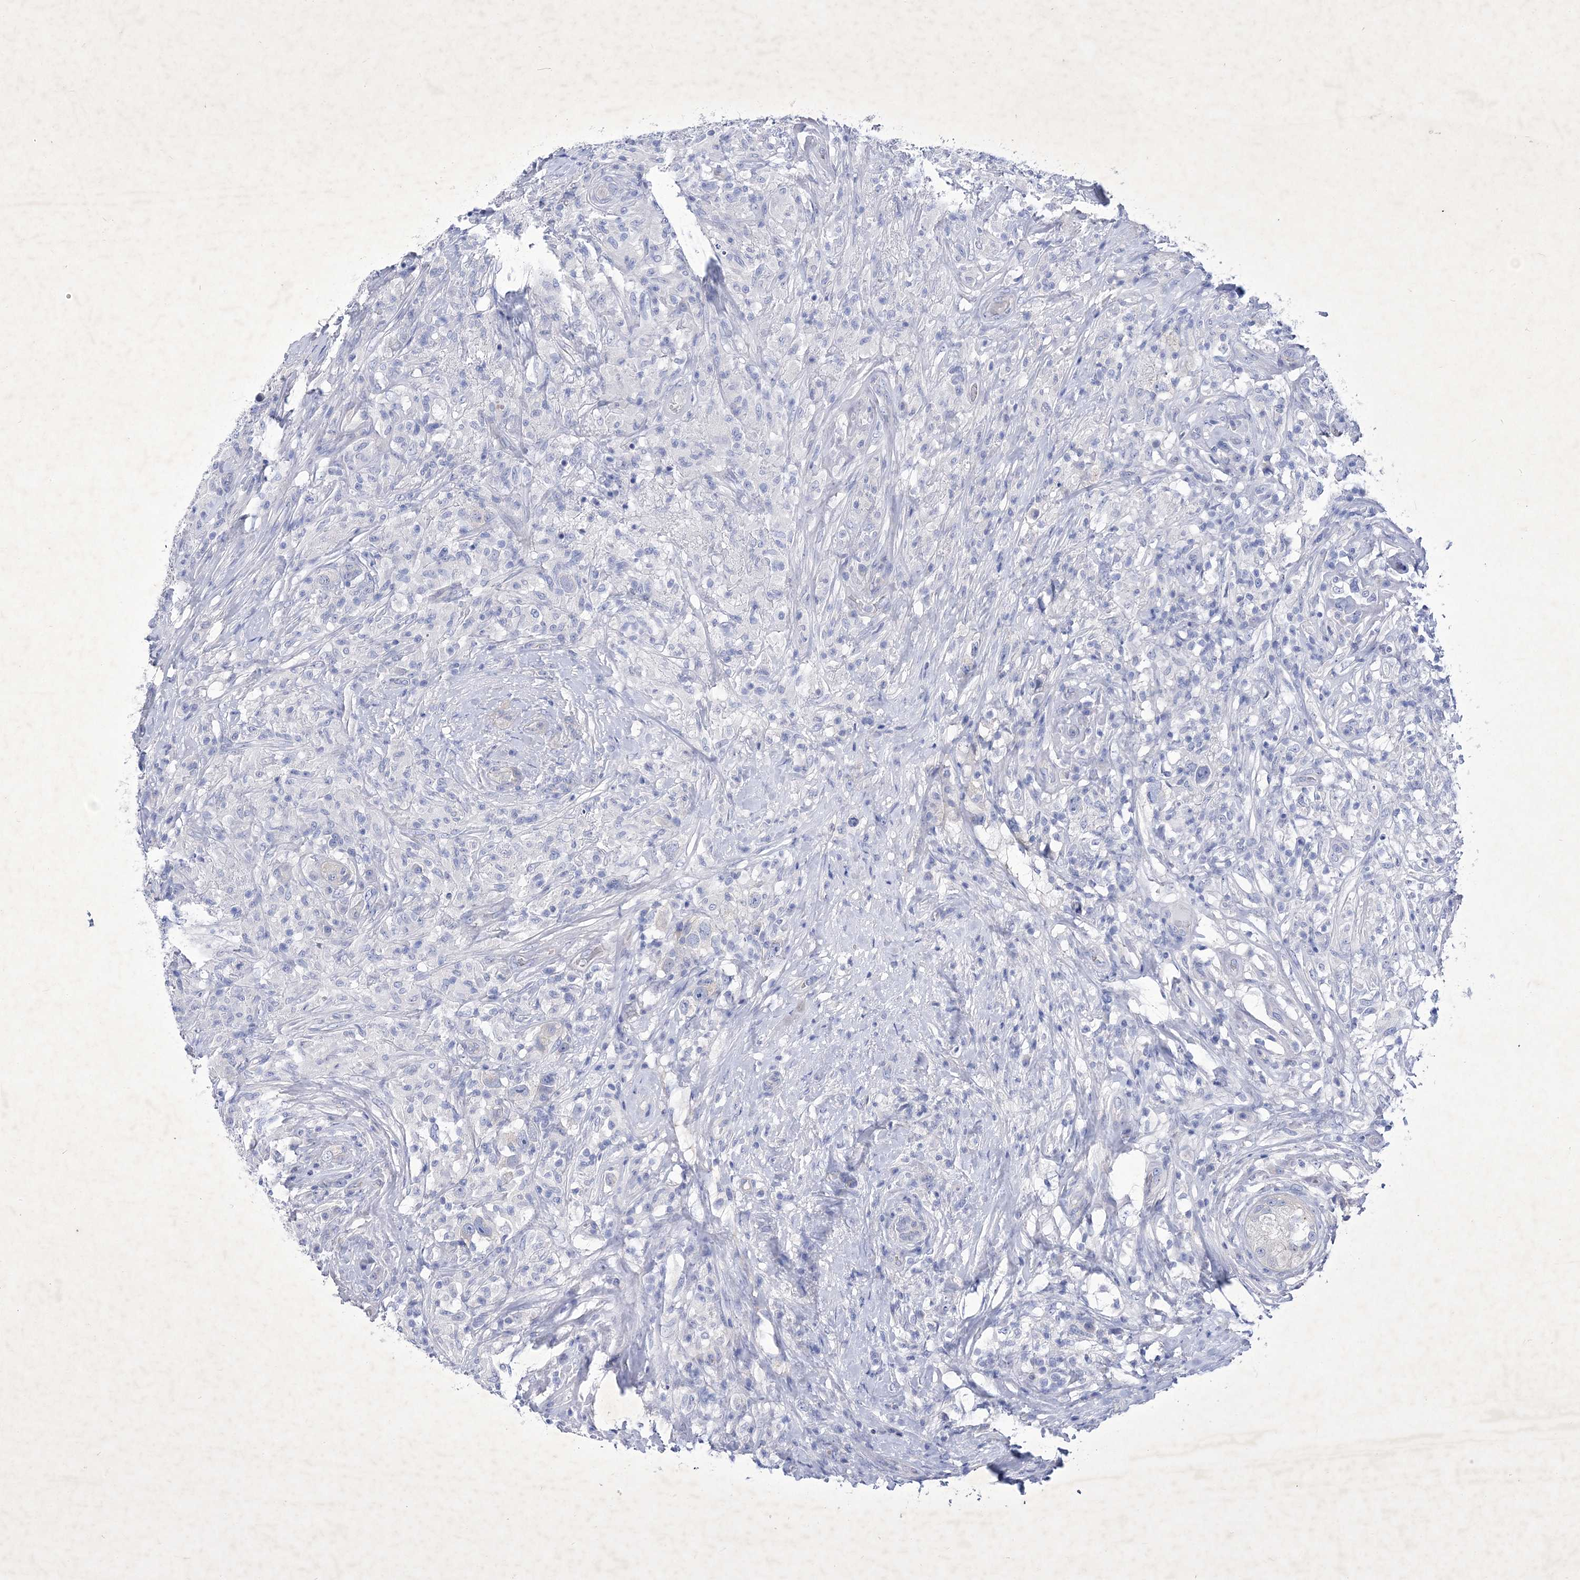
{"staining": {"intensity": "negative", "quantity": "none", "location": "none"}, "tissue": "testis cancer", "cell_type": "Tumor cells", "image_type": "cancer", "snomed": [{"axis": "morphology", "description": "Seminoma, NOS"}, {"axis": "topography", "description": "Testis"}], "caption": "Tumor cells show no significant staining in testis cancer (seminoma).", "gene": "GPN1", "patient": {"sex": "male", "age": 49}}